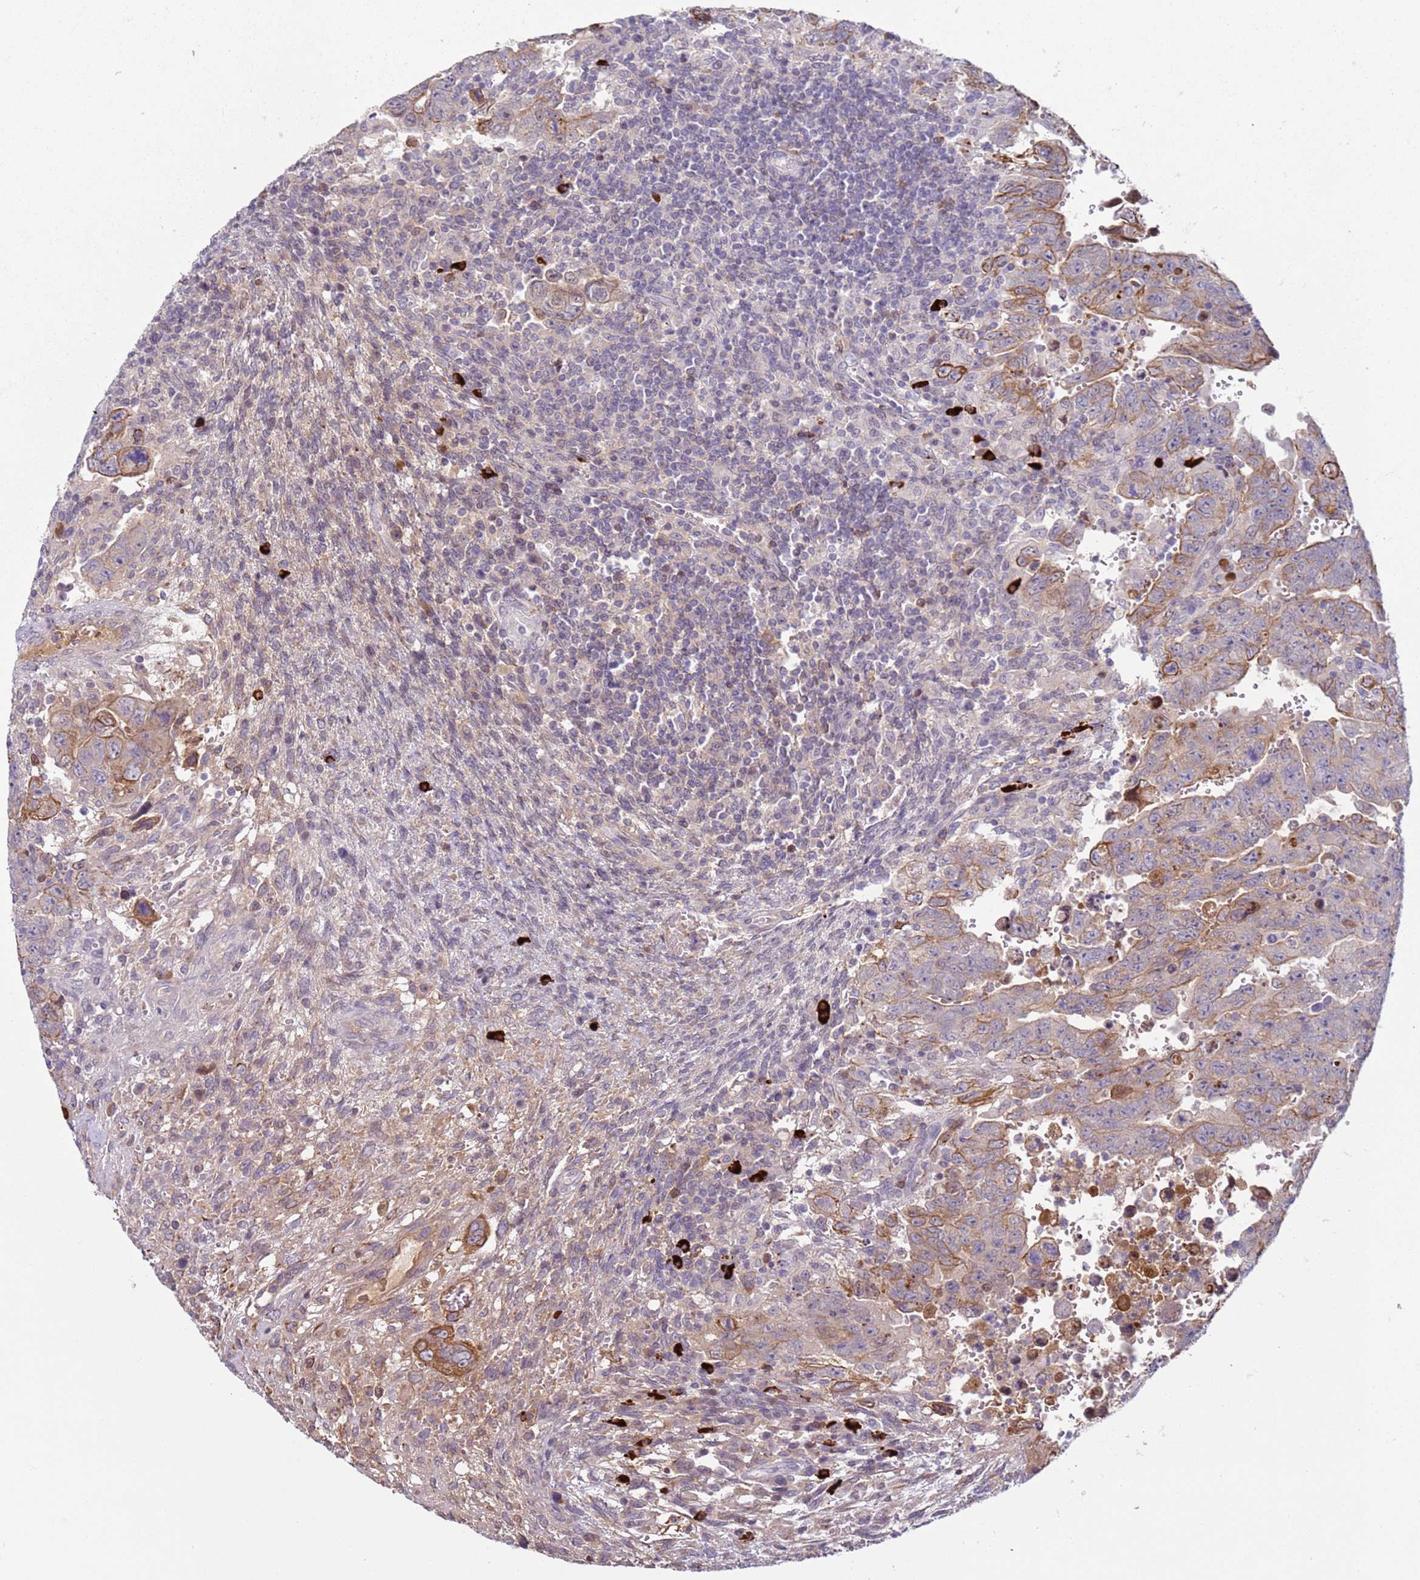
{"staining": {"intensity": "moderate", "quantity": "25%-75%", "location": "cytoplasmic/membranous"}, "tissue": "testis cancer", "cell_type": "Tumor cells", "image_type": "cancer", "snomed": [{"axis": "morphology", "description": "Carcinoma, Embryonal, NOS"}, {"axis": "topography", "description": "Testis"}], "caption": "Embryonal carcinoma (testis) stained for a protein displays moderate cytoplasmic/membranous positivity in tumor cells.", "gene": "NPAP1", "patient": {"sex": "male", "age": 28}}